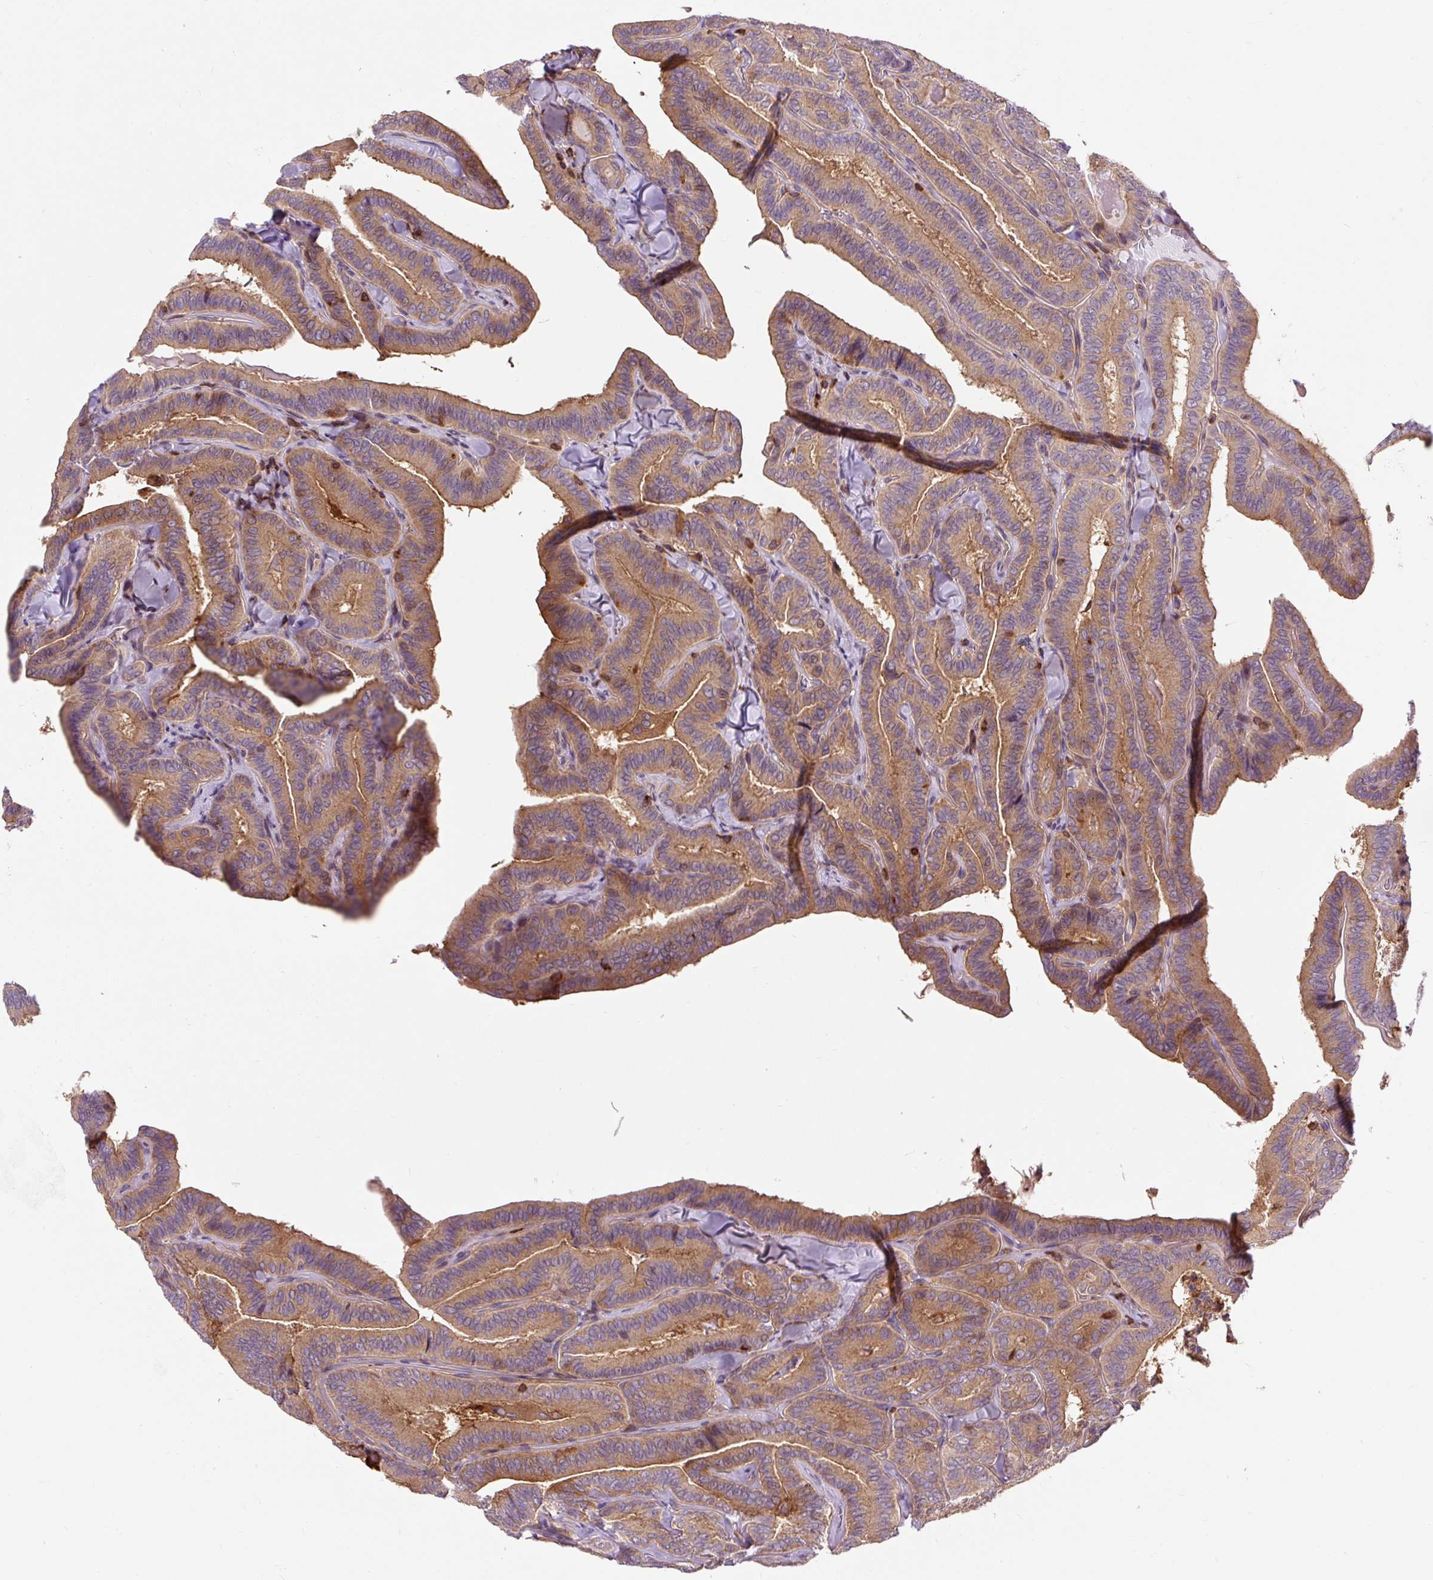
{"staining": {"intensity": "moderate", "quantity": ">75%", "location": "cytoplasmic/membranous"}, "tissue": "thyroid cancer", "cell_type": "Tumor cells", "image_type": "cancer", "snomed": [{"axis": "morphology", "description": "Papillary adenocarcinoma, NOS"}, {"axis": "topography", "description": "Thyroid gland"}], "caption": "Thyroid cancer (papillary adenocarcinoma) stained with a brown dye demonstrates moderate cytoplasmic/membranous positive staining in about >75% of tumor cells.", "gene": "CISD3", "patient": {"sex": "male", "age": 61}}